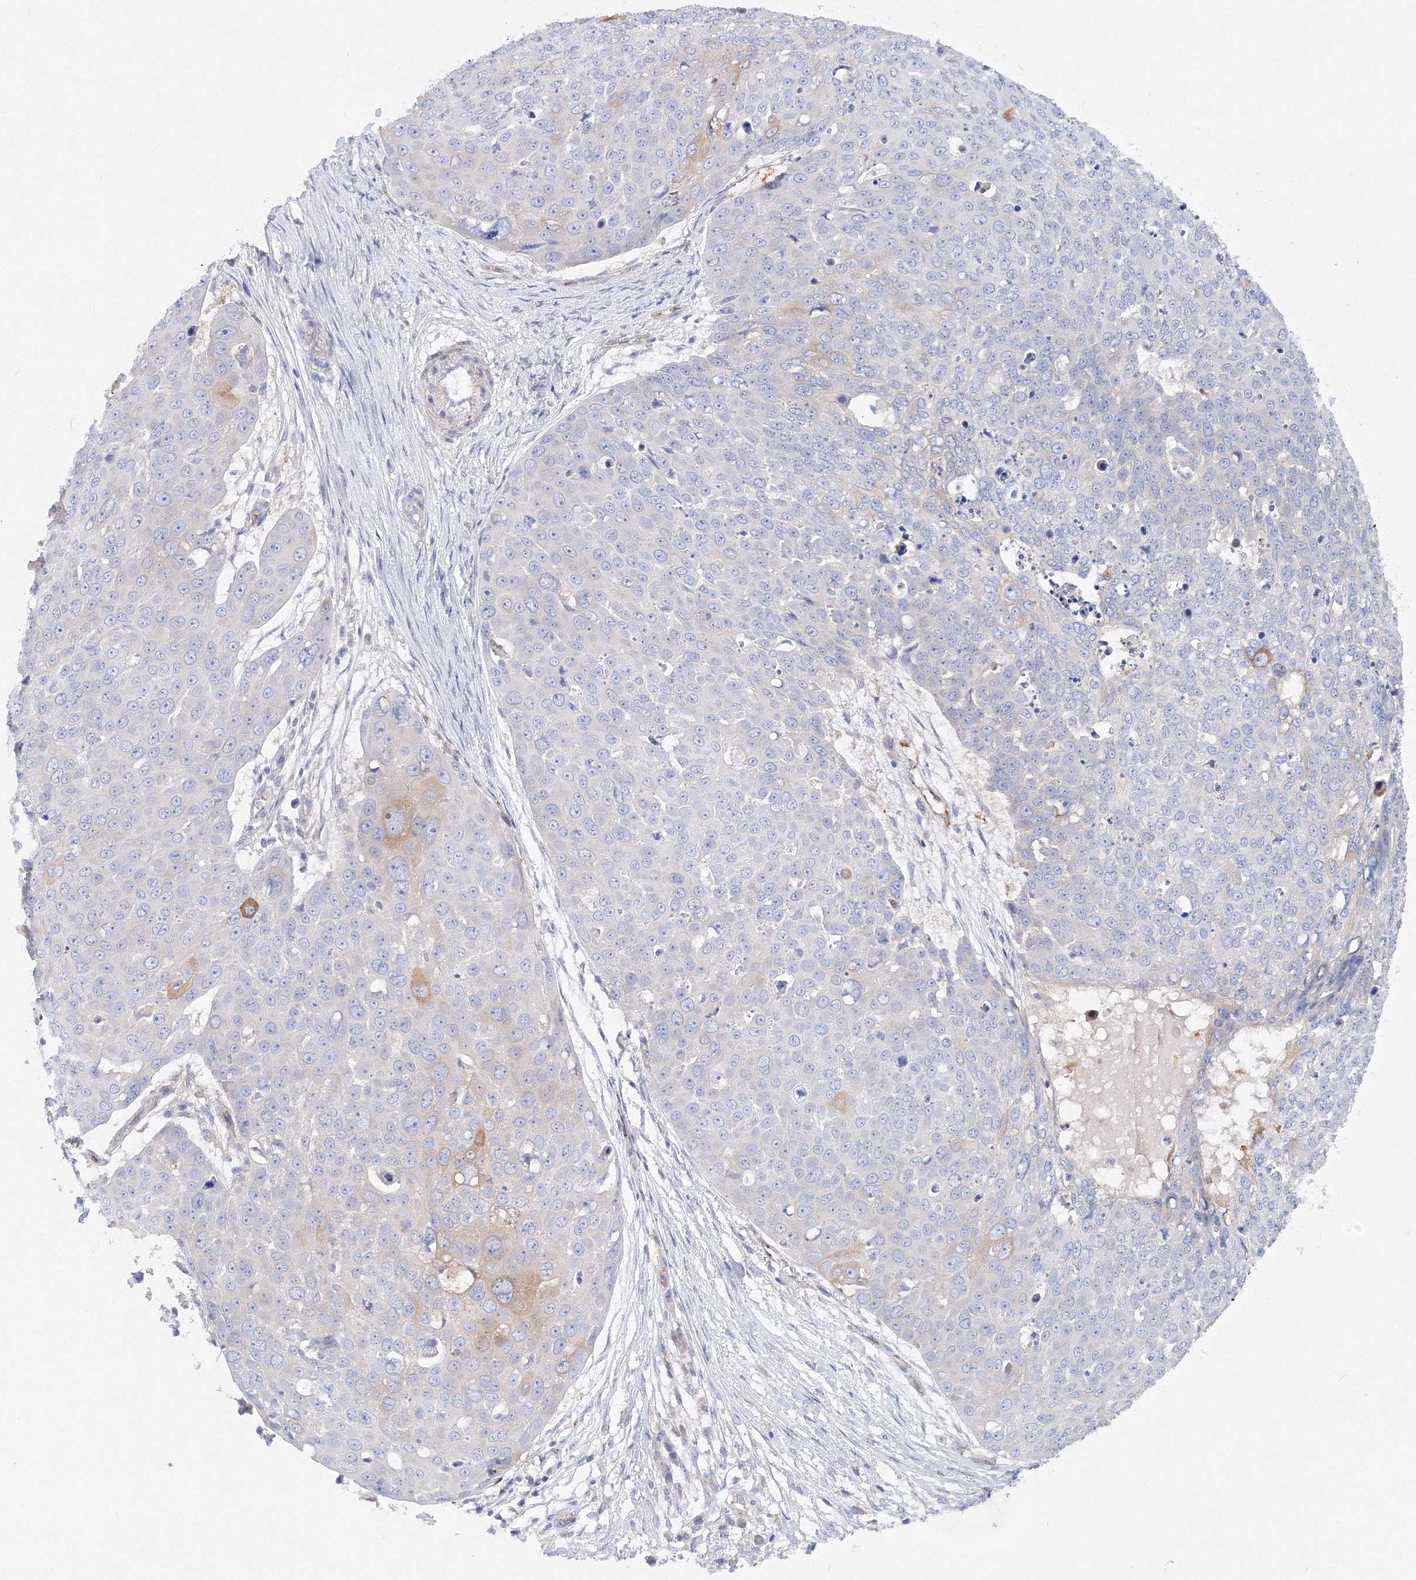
{"staining": {"intensity": "weak", "quantity": "<25%", "location": "cytoplasmic/membranous"}, "tissue": "skin cancer", "cell_type": "Tumor cells", "image_type": "cancer", "snomed": [{"axis": "morphology", "description": "Squamous cell carcinoma, NOS"}, {"axis": "topography", "description": "Skin"}], "caption": "An image of human skin squamous cell carcinoma is negative for staining in tumor cells.", "gene": "DIS3L2", "patient": {"sex": "male", "age": 71}}